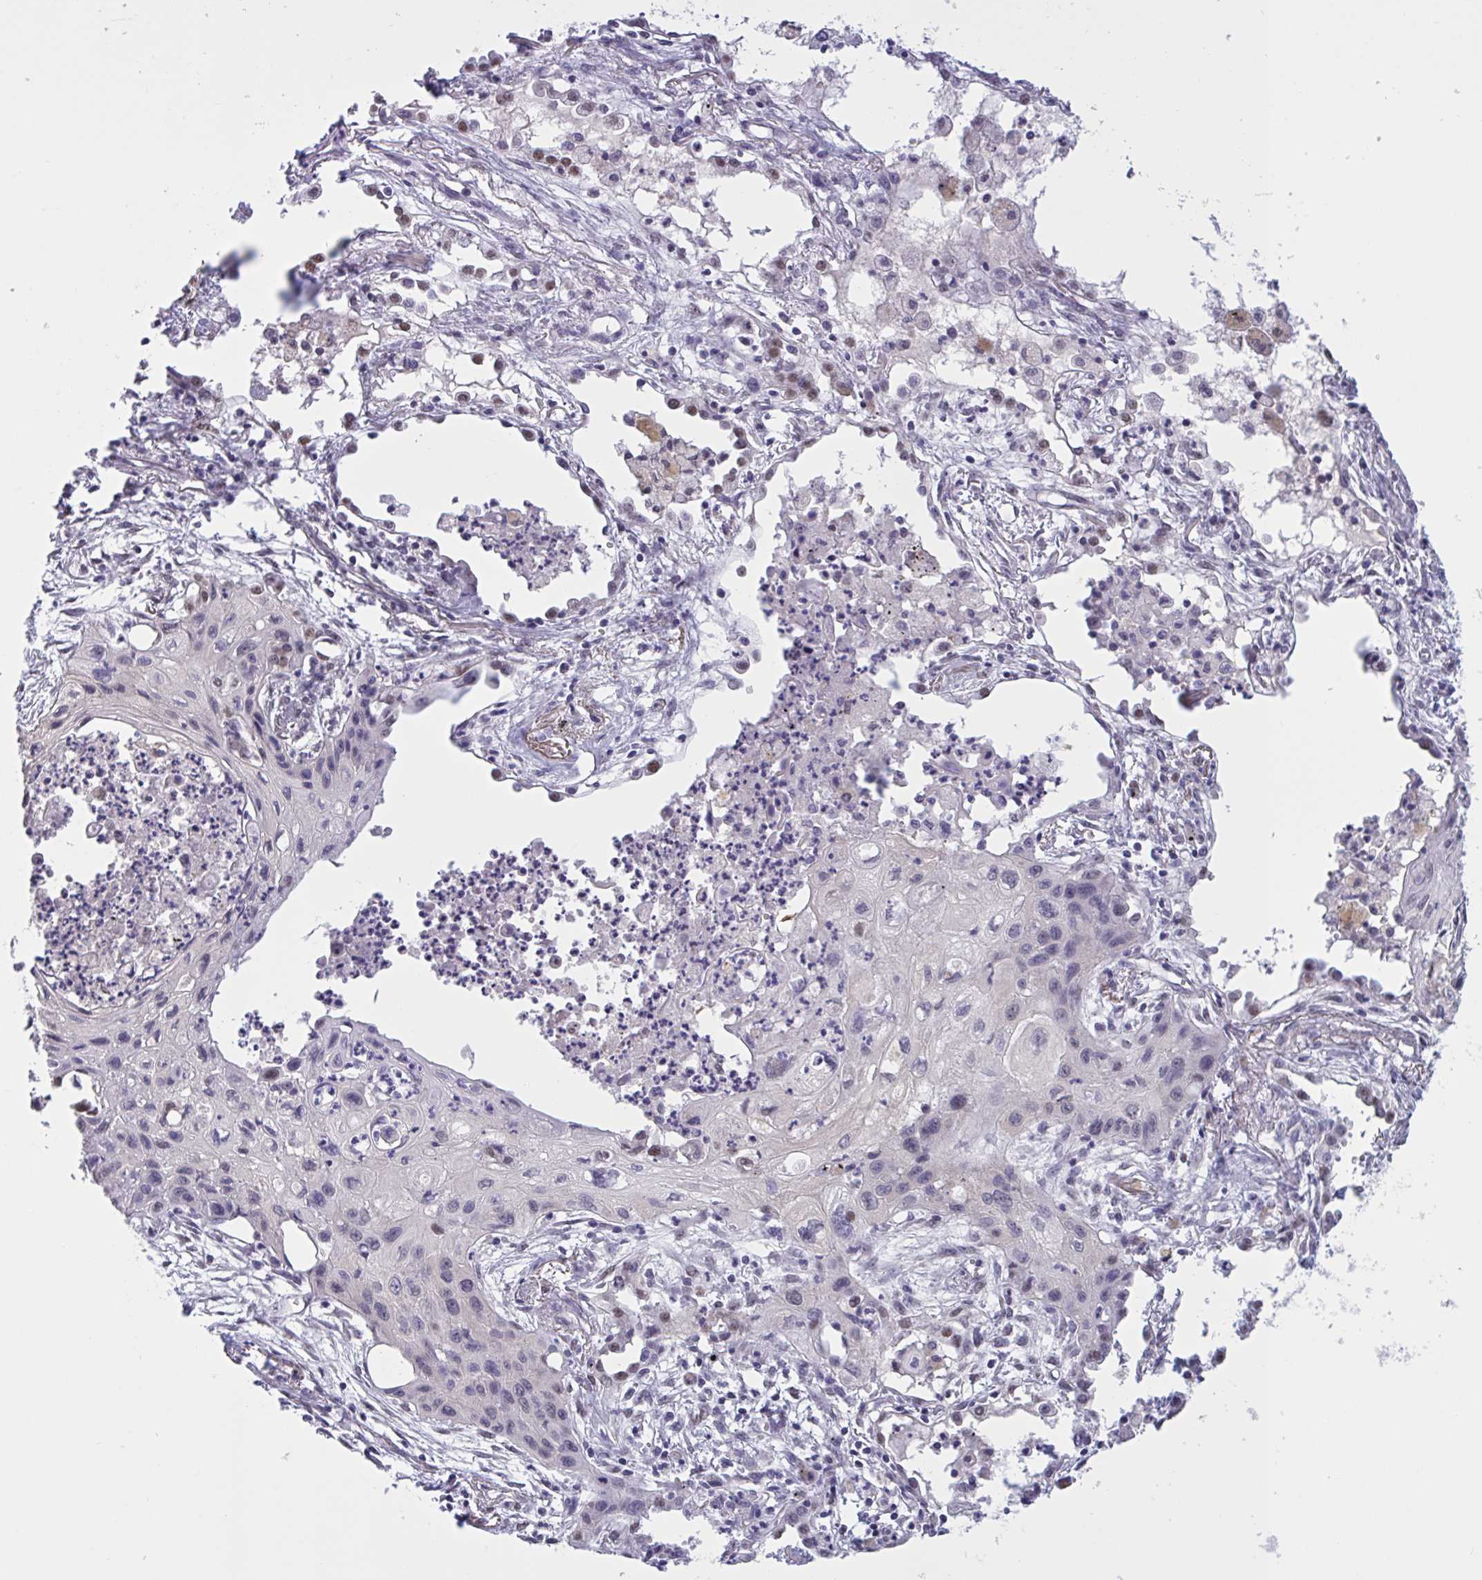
{"staining": {"intensity": "negative", "quantity": "none", "location": "none"}, "tissue": "lung cancer", "cell_type": "Tumor cells", "image_type": "cancer", "snomed": [{"axis": "morphology", "description": "Squamous cell carcinoma, NOS"}, {"axis": "topography", "description": "Lung"}], "caption": "Image shows no significant protein positivity in tumor cells of lung cancer (squamous cell carcinoma). (DAB (3,3'-diaminobenzidine) immunohistochemistry with hematoxylin counter stain).", "gene": "RBL1", "patient": {"sex": "male", "age": 71}}